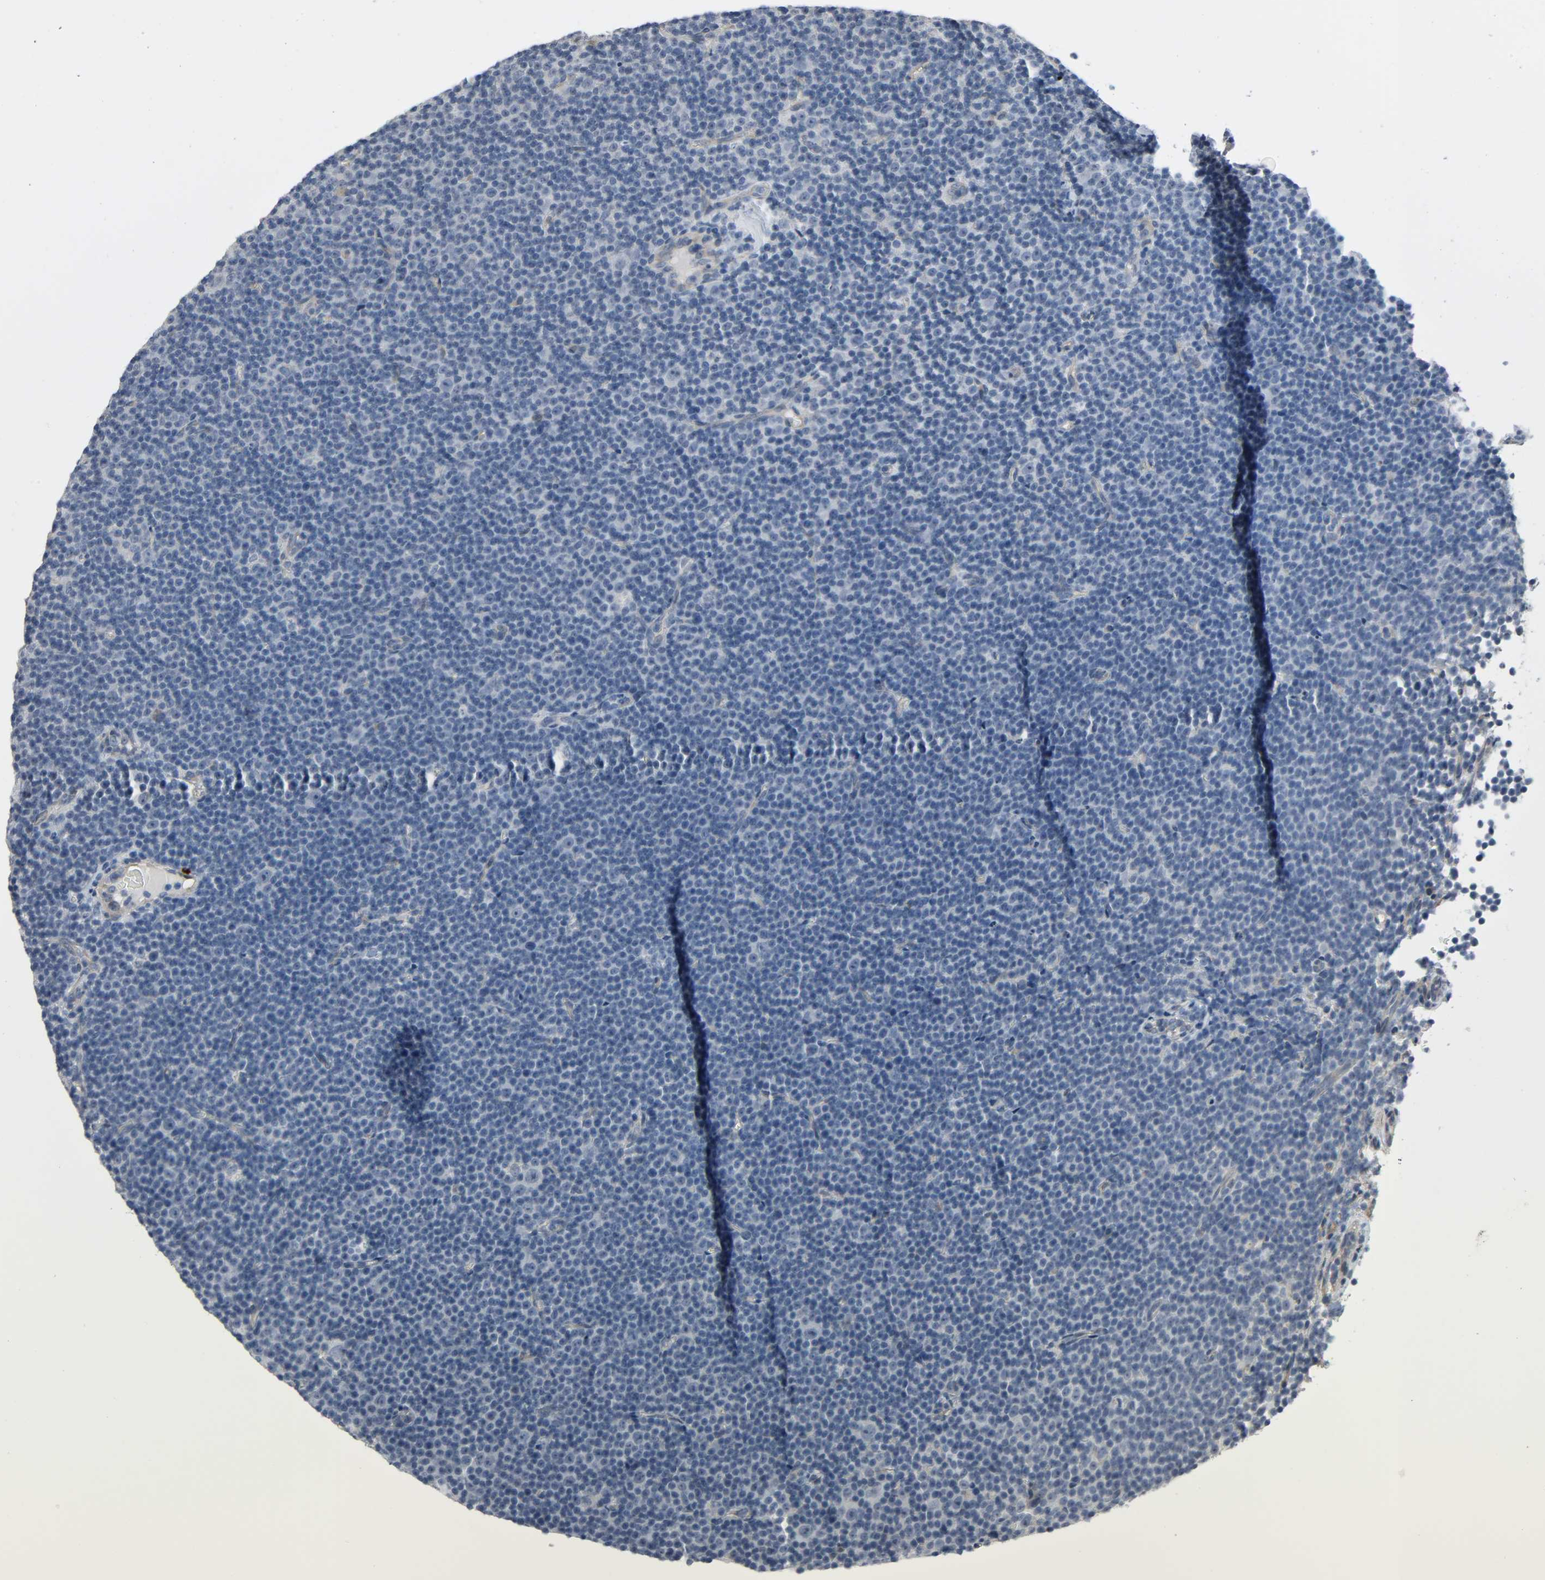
{"staining": {"intensity": "negative", "quantity": "none", "location": "none"}, "tissue": "lymphoma", "cell_type": "Tumor cells", "image_type": "cancer", "snomed": [{"axis": "morphology", "description": "Malignant lymphoma, non-Hodgkin's type, Low grade"}, {"axis": "topography", "description": "Lymph node"}], "caption": "Protein analysis of lymphoma shows no significant expression in tumor cells. (Brightfield microscopy of DAB immunohistochemistry (IHC) at high magnification).", "gene": "LIMCH1", "patient": {"sex": "female", "age": 67}}